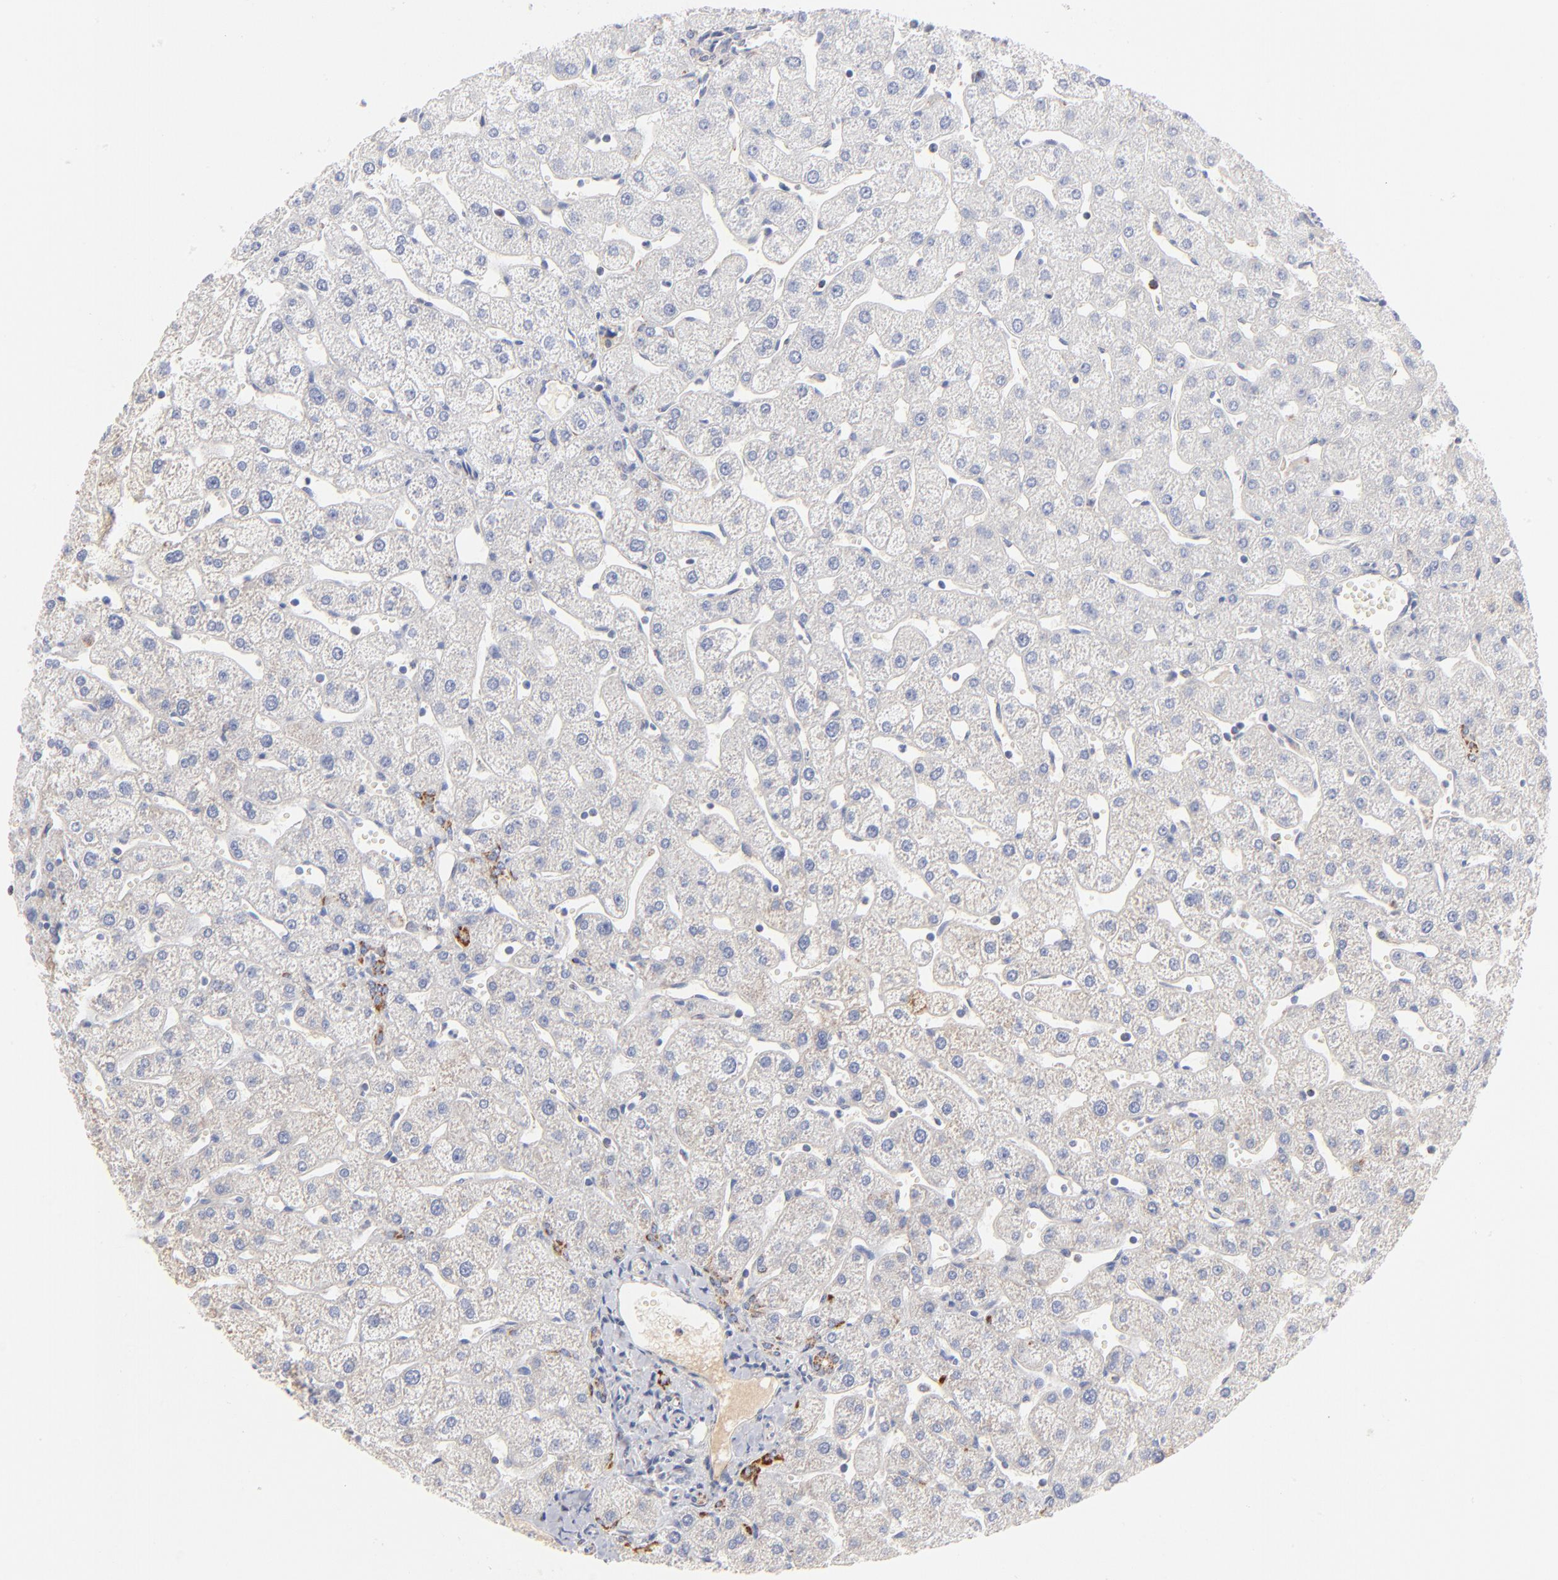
{"staining": {"intensity": "weak", "quantity": ">75%", "location": "cytoplasmic/membranous"}, "tissue": "liver", "cell_type": "Cholangiocytes", "image_type": "normal", "snomed": [{"axis": "morphology", "description": "Normal tissue, NOS"}, {"axis": "topography", "description": "Liver"}], "caption": "A brown stain shows weak cytoplasmic/membranous positivity of a protein in cholangiocytes of normal liver.", "gene": "DLAT", "patient": {"sex": "male", "age": 67}}